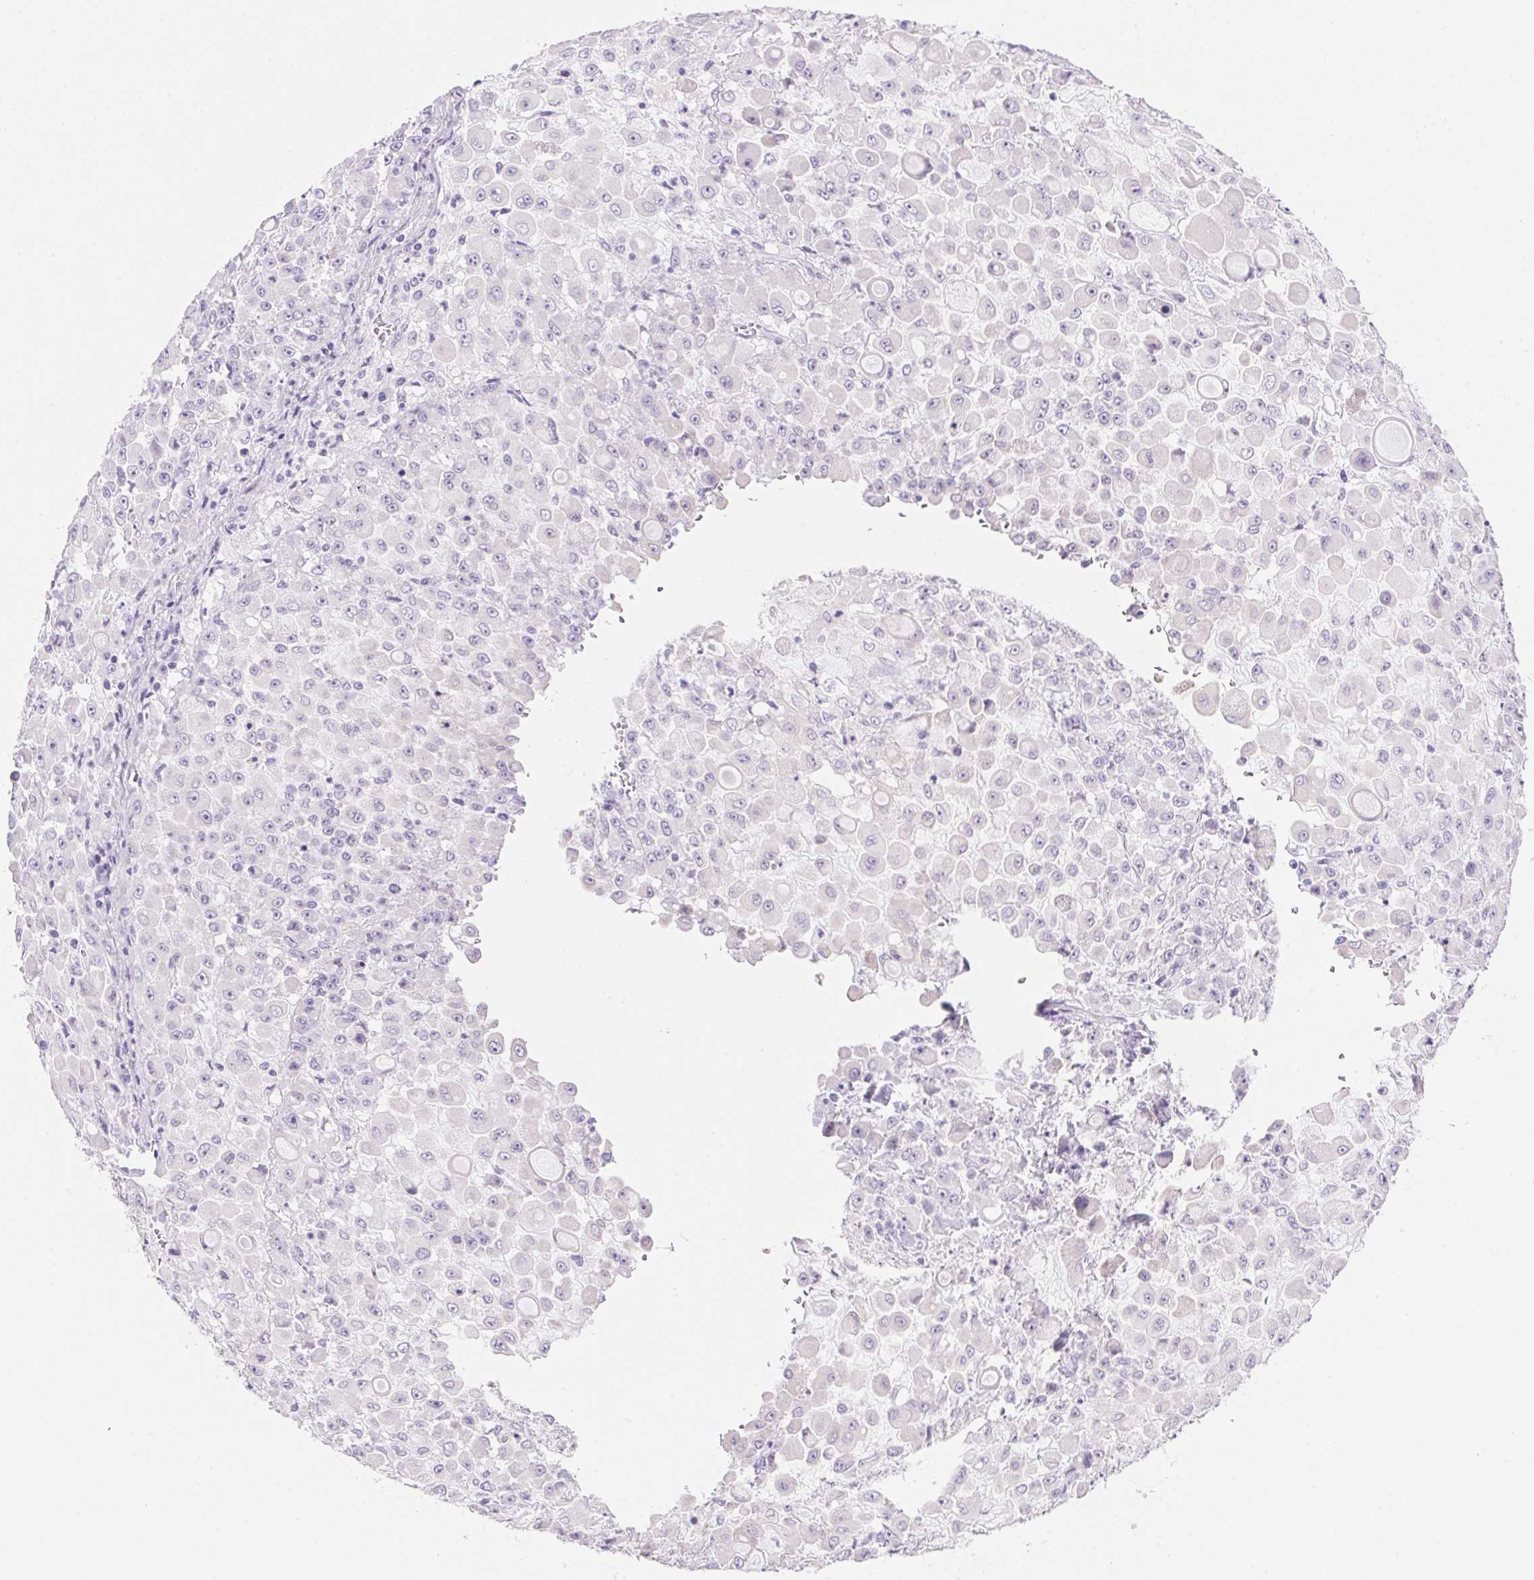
{"staining": {"intensity": "negative", "quantity": "none", "location": "none"}, "tissue": "stomach cancer", "cell_type": "Tumor cells", "image_type": "cancer", "snomed": [{"axis": "morphology", "description": "Adenocarcinoma, NOS"}, {"axis": "topography", "description": "Stomach"}], "caption": "The micrograph demonstrates no significant positivity in tumor cells of stomach adenocarcinoma.", "gene": "DHCR24", "patient": {"sex": "female", "age": 76}}